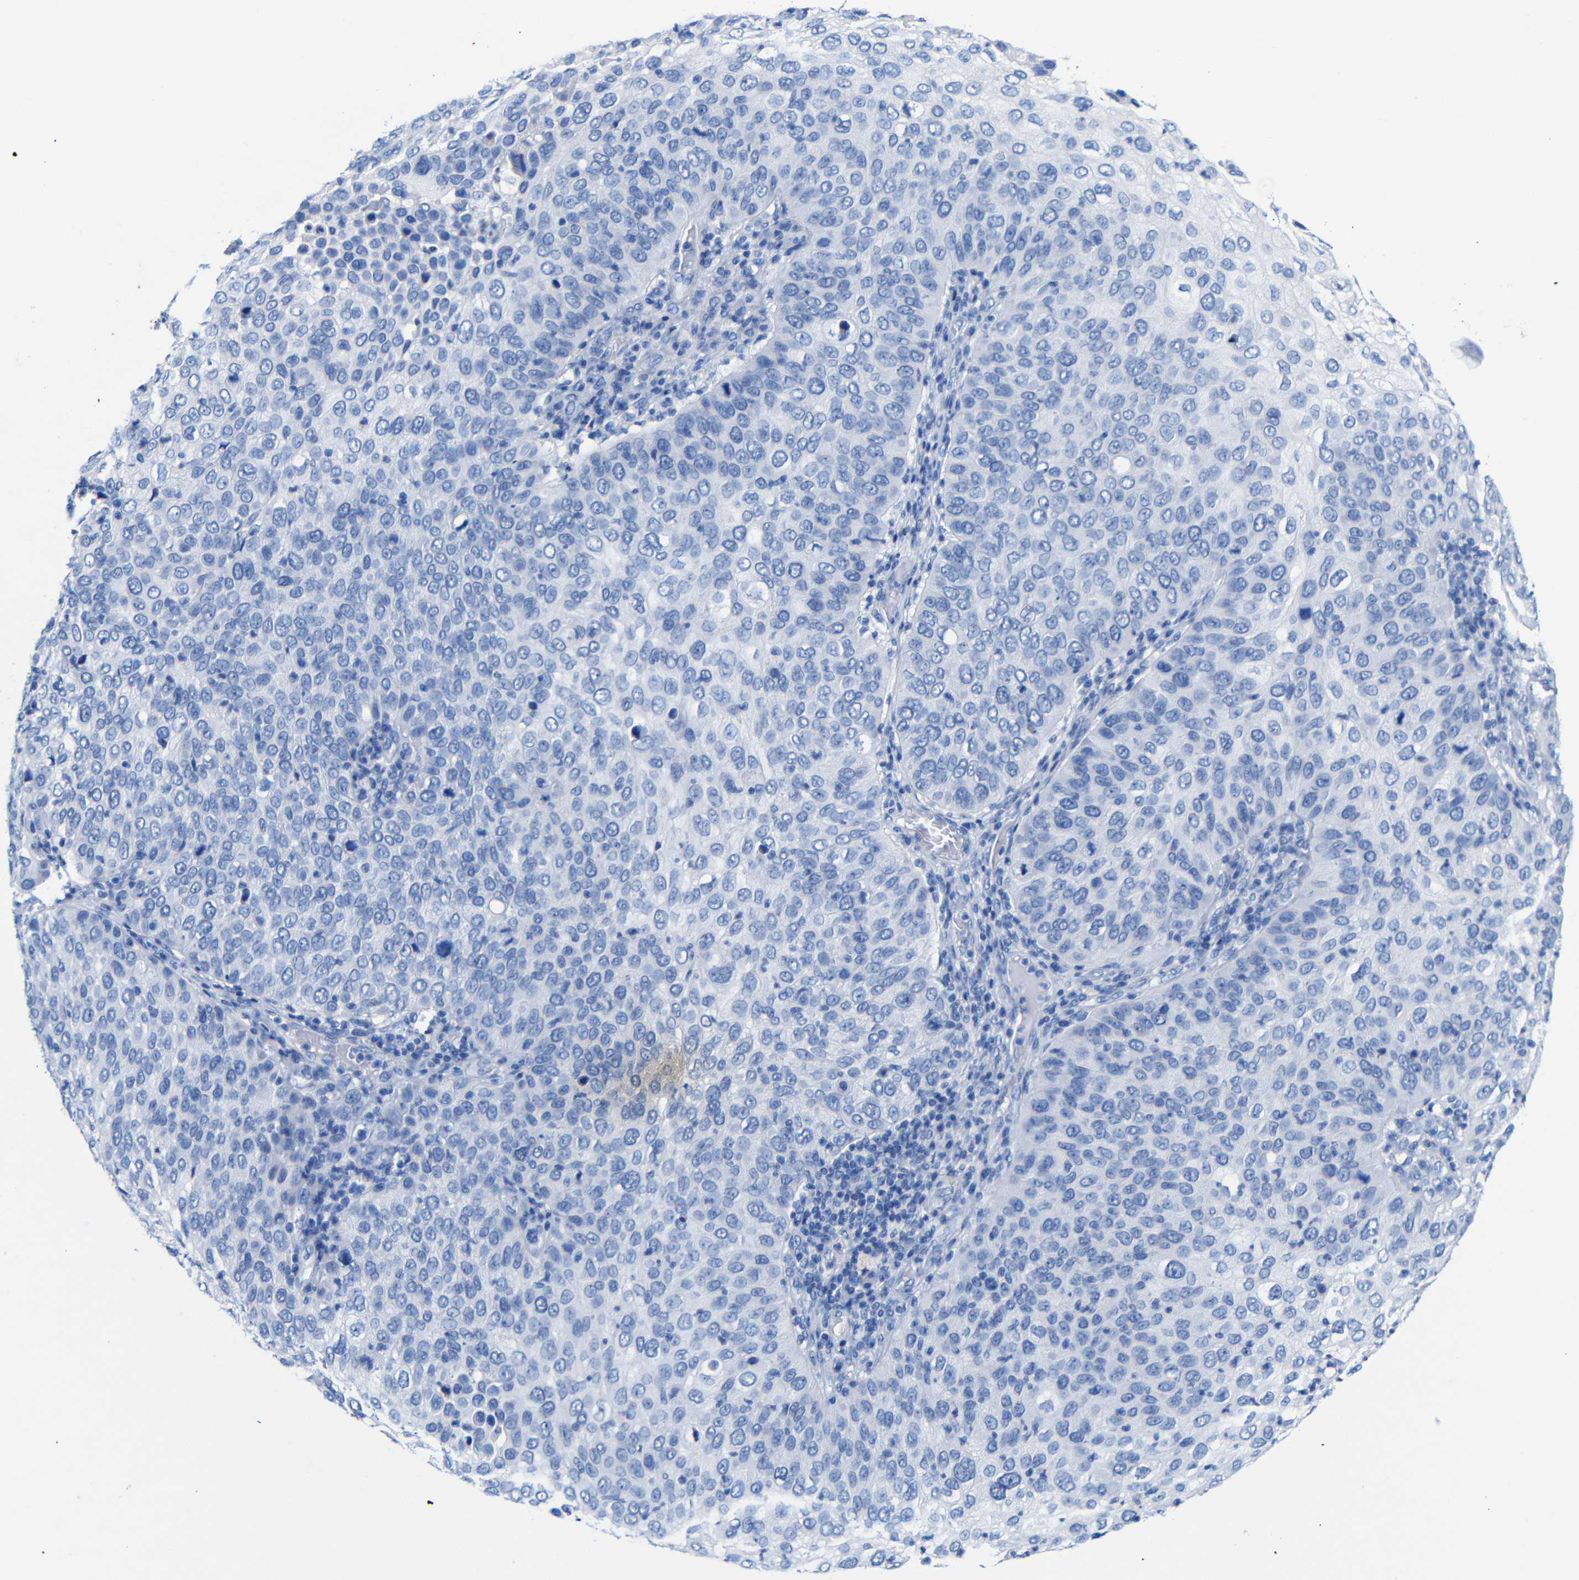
{"staining": {"intensity": "negative", "quantity": "none", "location": "none"}, "tissue": "skin cancer", "cell_type": "Tumor cells", "image_type": "cancer", "snomed": [{"axis": "morphology", "description": "Squamous cell carcinoma, NOS"}, {"axis": "topography", "description": "Skin"}], "caption": "DAB immunohistochemical staining of squamous cell carcinoma (skin) demonstrates no significant expression in tumor cells.", "gene": "CGNL1", "patient": {"sex": "male", "age": 87}}